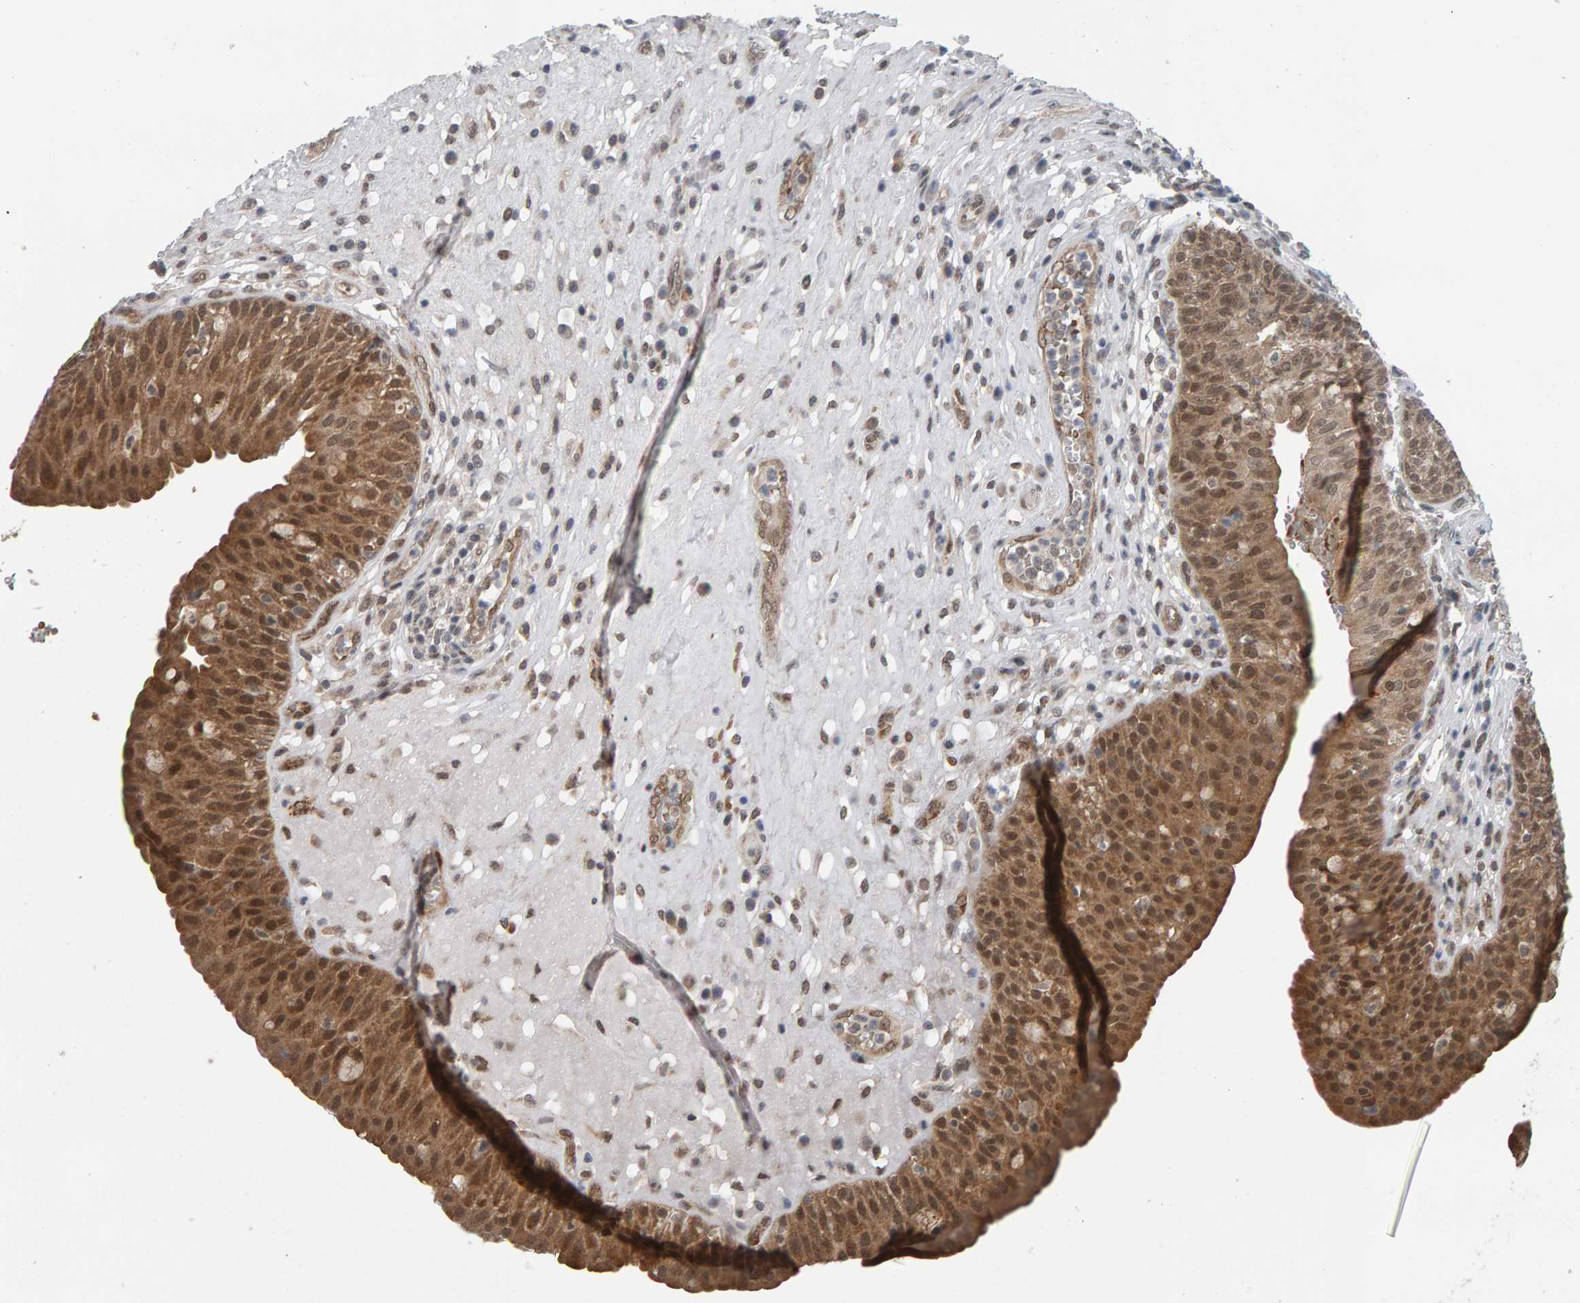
{"staining": {"intensity": "moderate", "quantity": ">75%", "location": "cytoplasmic/membranous,nuclear"}, "tissue": "urinary bladder", "cell_type": "Urothelial cells", "image_type": "normal", "snomed": [{"axis": "morphology", "description": "Normal tissue, NOS"}, {"axis": "topography", "description": "Urinary bladder"}], "caption": "High-power microscopy captured an IHC image of benign urinary bladder, revealing moderate cytoplasmic/membranous,nuclear expression in approximately >75% of urothelial cells. (Stains: DAB in brown, nuclei in blue, Microscopy: brightfield microscopy at high magnification).", "gene": "COASY", "patient": {"sex": "female", "age": 62}}